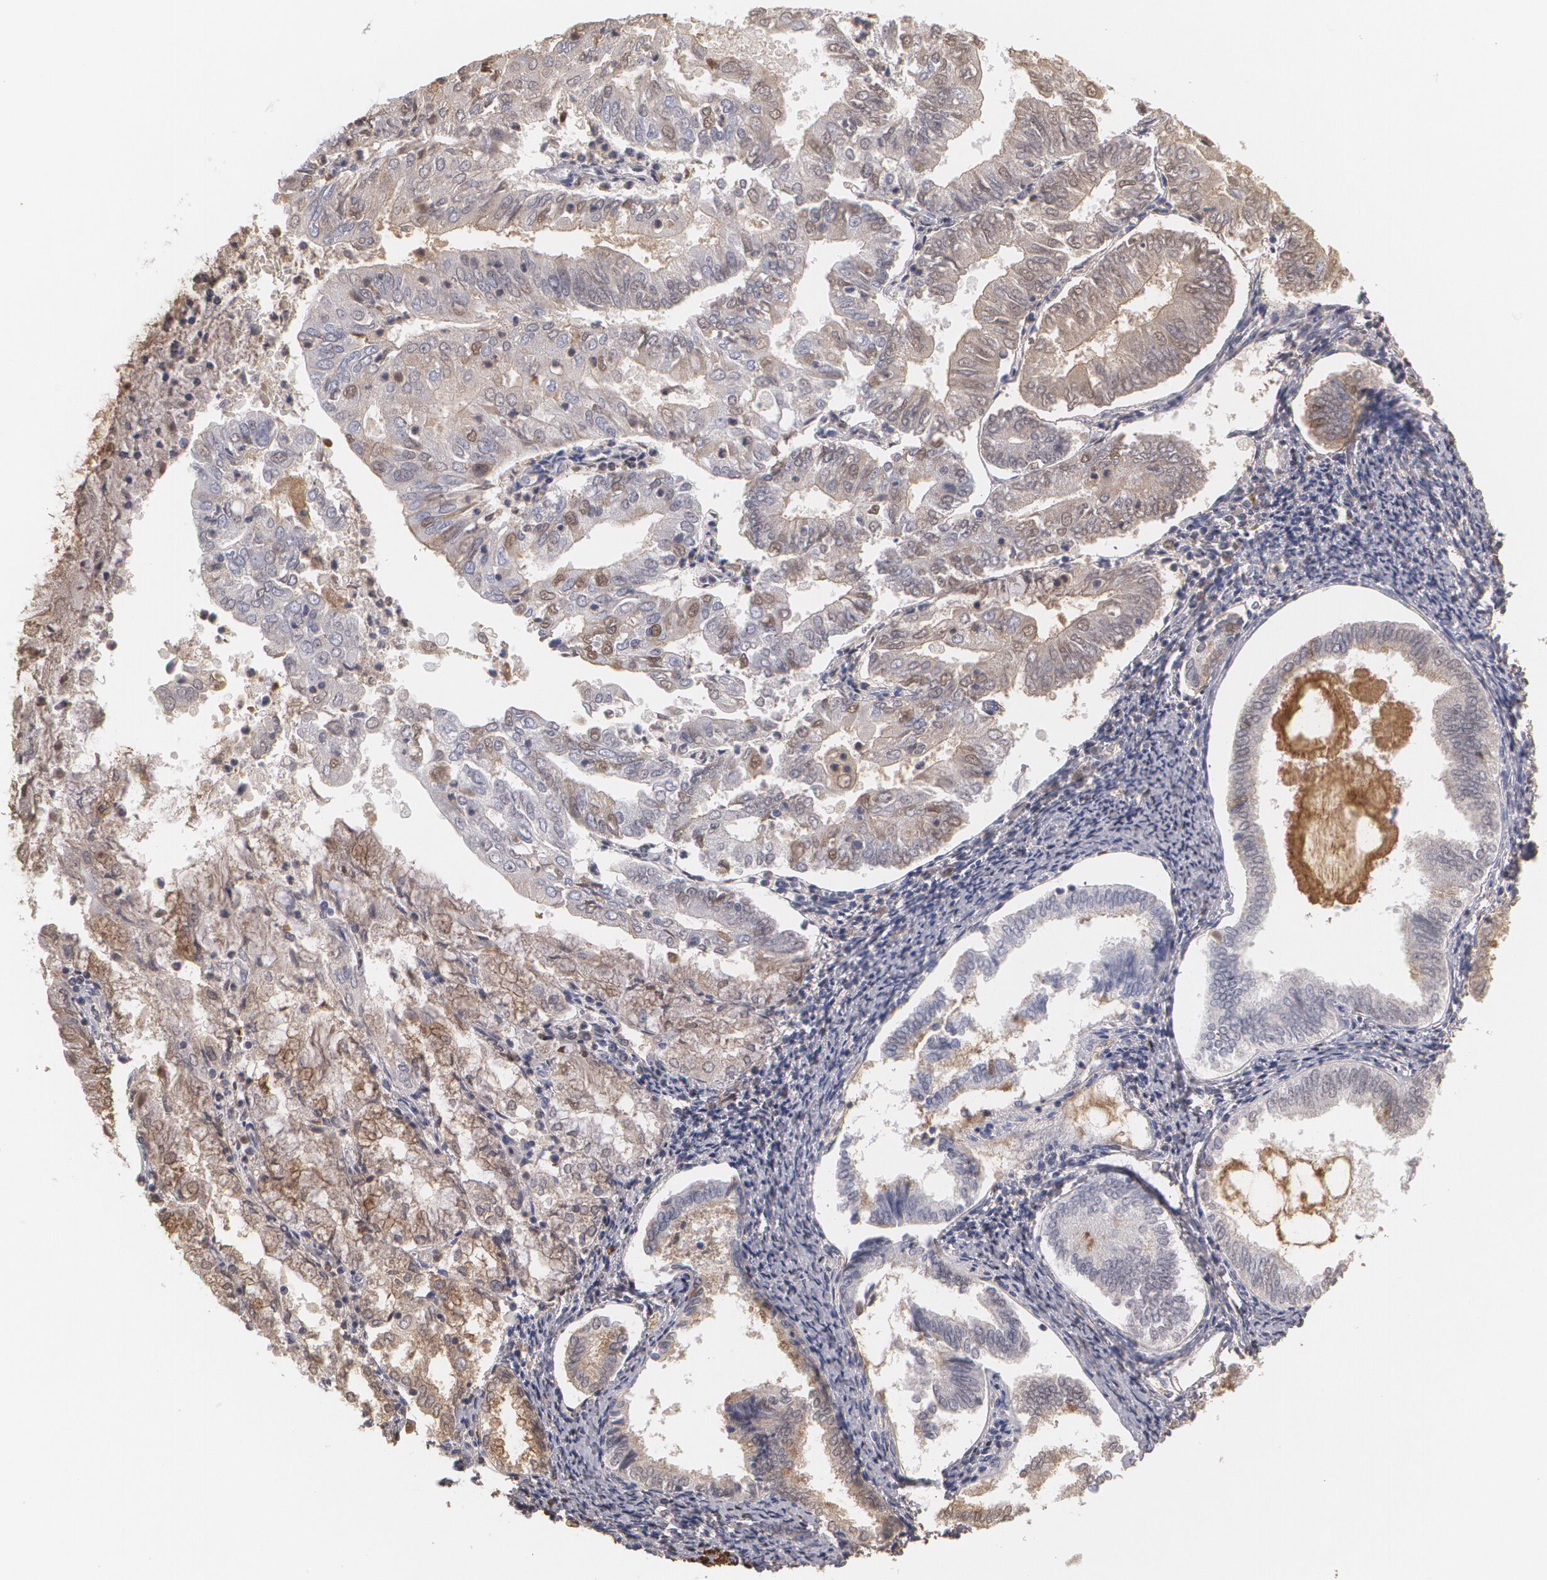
{"staining": {"intensity": "moderate", "quantity": "25%-75%", "location": "cytoplasmic/membranous,nuclear"}, "tissue": "endometrial cancer", "cell_type": "Tumor cells", "image_type": "cancer", "snomed": [{"axis": "morphology", "description": "Adenocarcinoma, NOS"}, {"axis": "topography", "description": "Endometrium"}], "caption": "IHC (DAB) staining of human endometrial cancer shows moderate cytoplasmic/membranous and nuclear protein positivity in approximately 25%-75% of tumor cells.", "gene": "SERPINA1", "patient": {"sex": "female", "age": 79}}